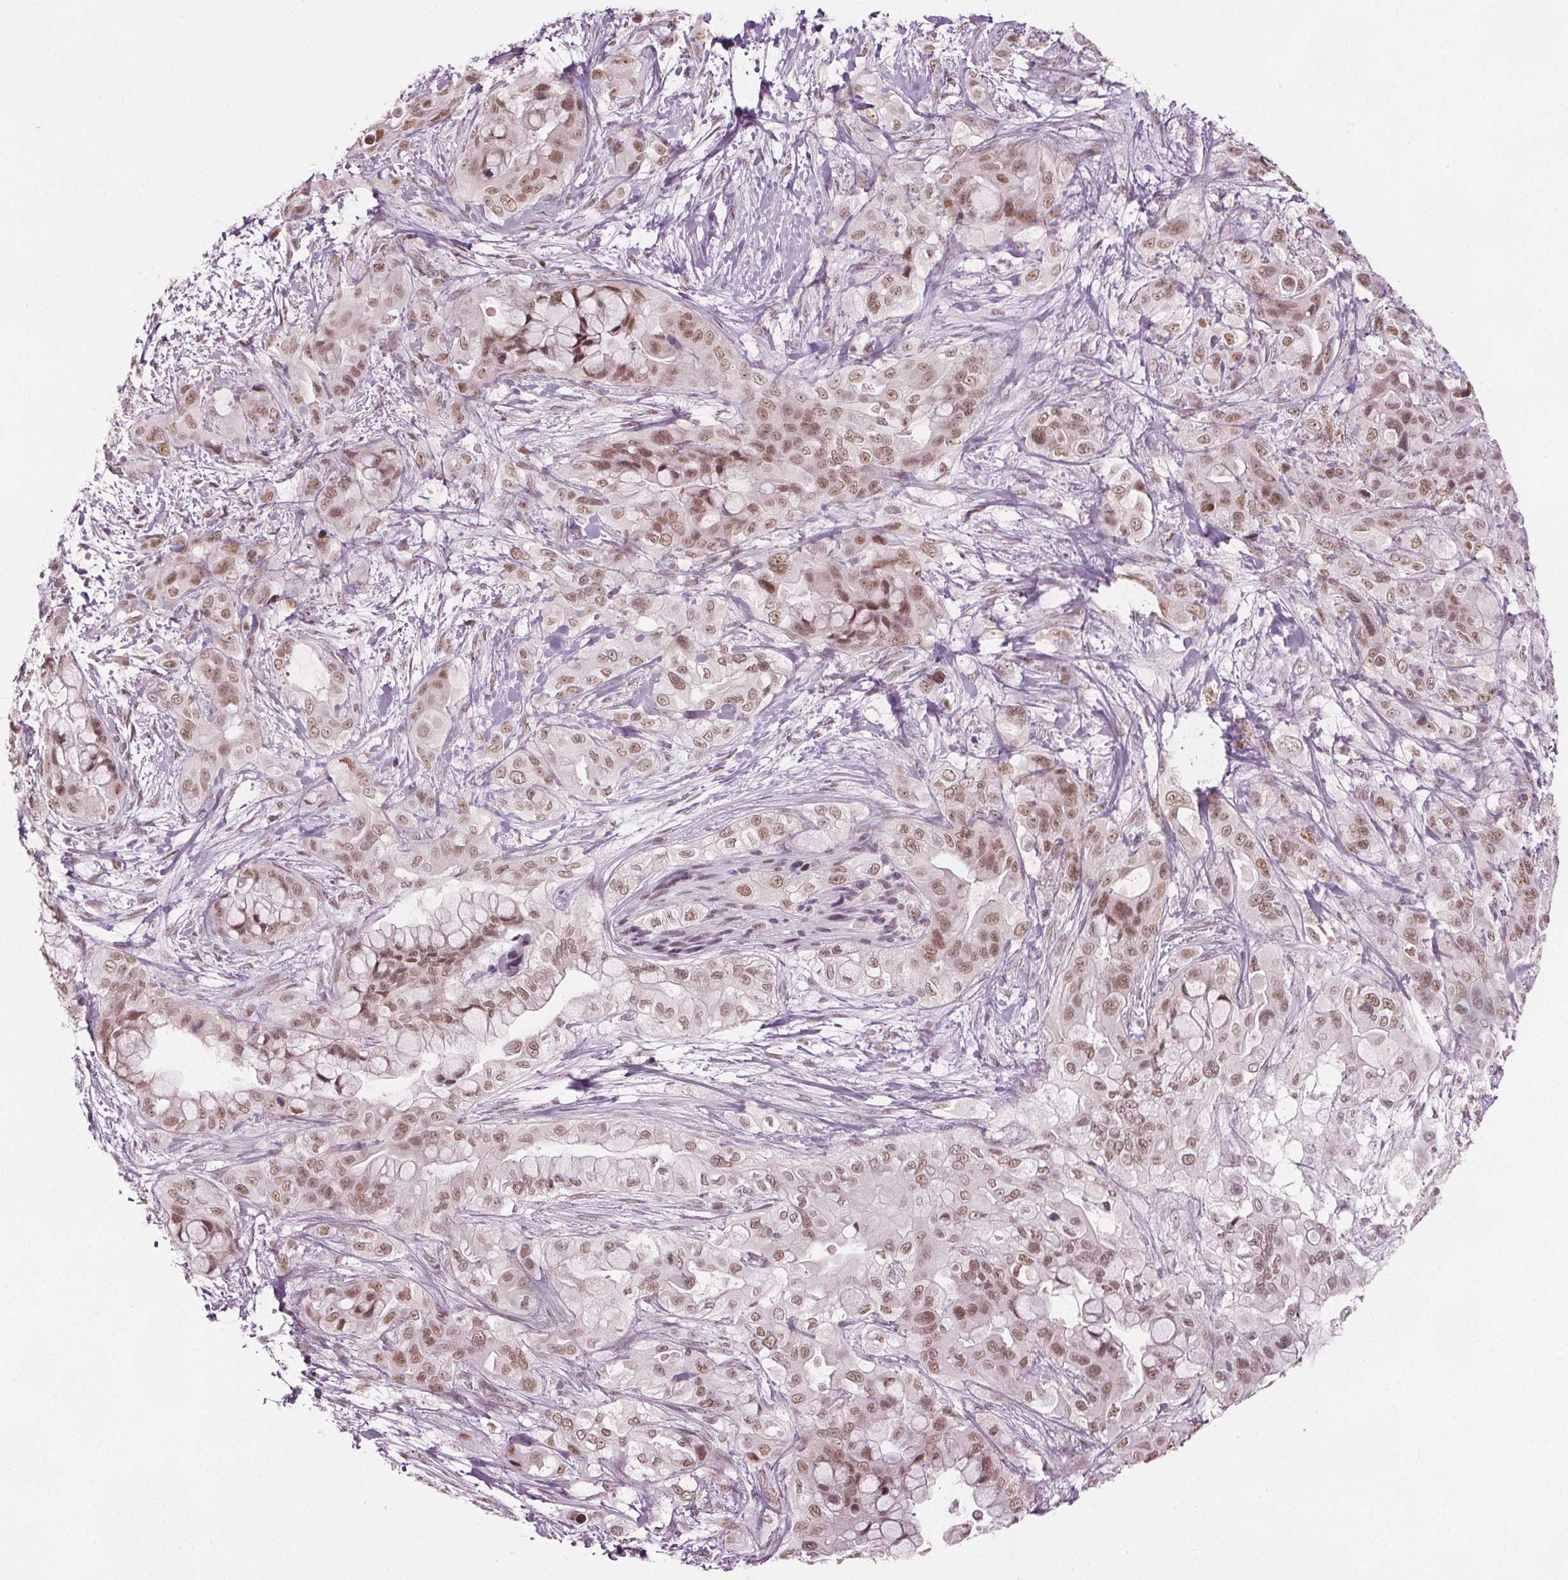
{"staining": {"intensity": "moderate", "quantity": ">75%", "location": "nuclear"}, "tissue": "pancreatic cancer", "cell_type": "Tumor cells", "image_type": "cancer", "snomed": [{"axis": "morphology", "description": "Adenocarcinoma, NOS"}, {"axis": "topography", "description": "Pancreas"}], "caption": "Pancreatic cancer was stained to show a protein in brown. There is medium levels of moderate nuclear positivity in approximately >75% of tumor cells.", "gene": "IWS1", "patient": {"sex": "male", "age": 71}}